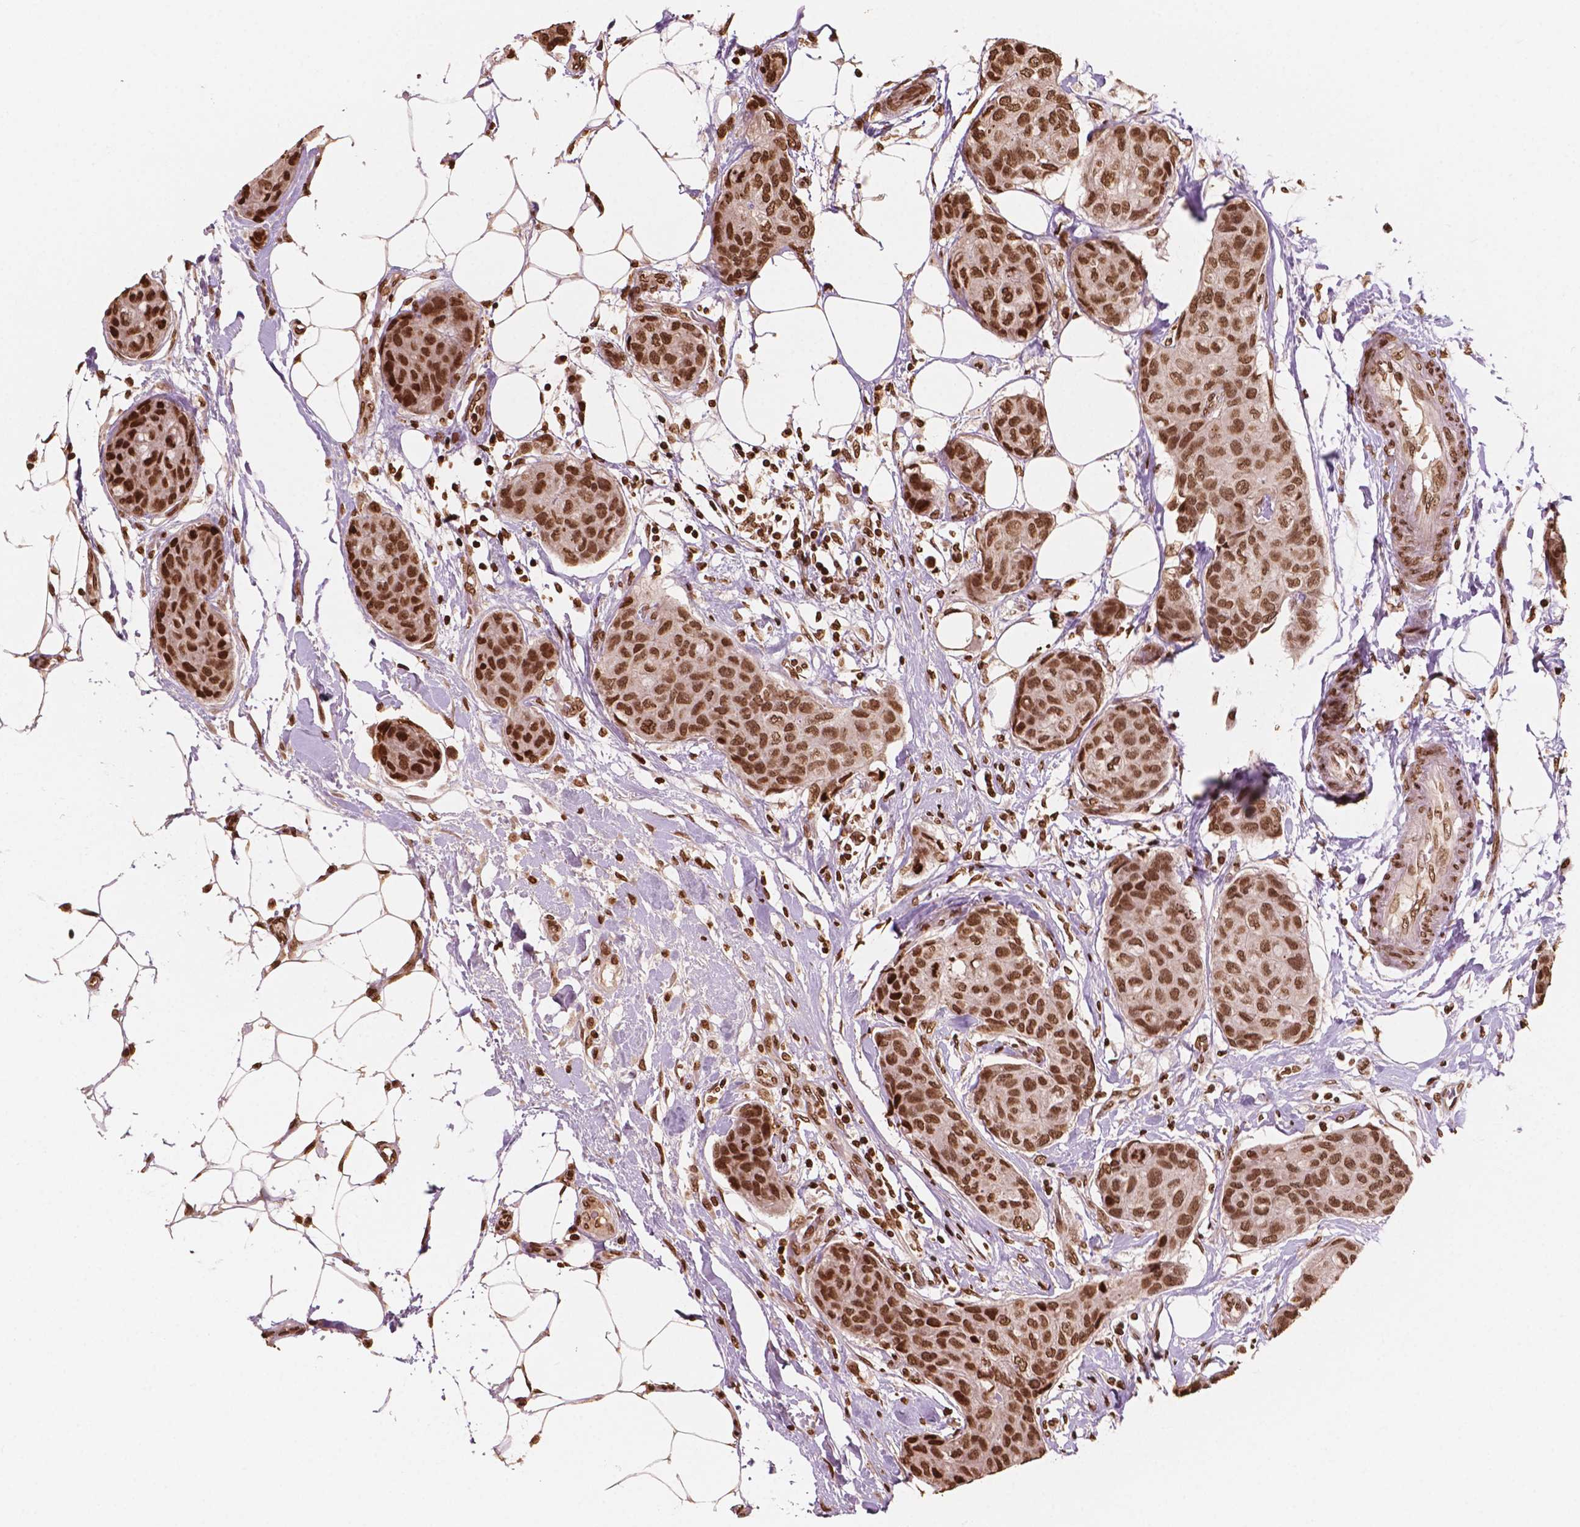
{"staining": {"intensity": "strong", "quantity": ">75%", "location": "nuclear"}, "tissue": "breast cancer", "cell_type": "Tumor cells", "image_type": "cancer", "snomed": [{"axis": "morphology", "description": "Duct carcinoma"}, {"axis": "topography", "description": "Breast"}], "caption": "Tumor cells display strong nuclear expression in approximately >75% of cells in breast intraductal carcinoma.", "gene": "H3C7", "patient": {"sex": "female", "age": 80}}